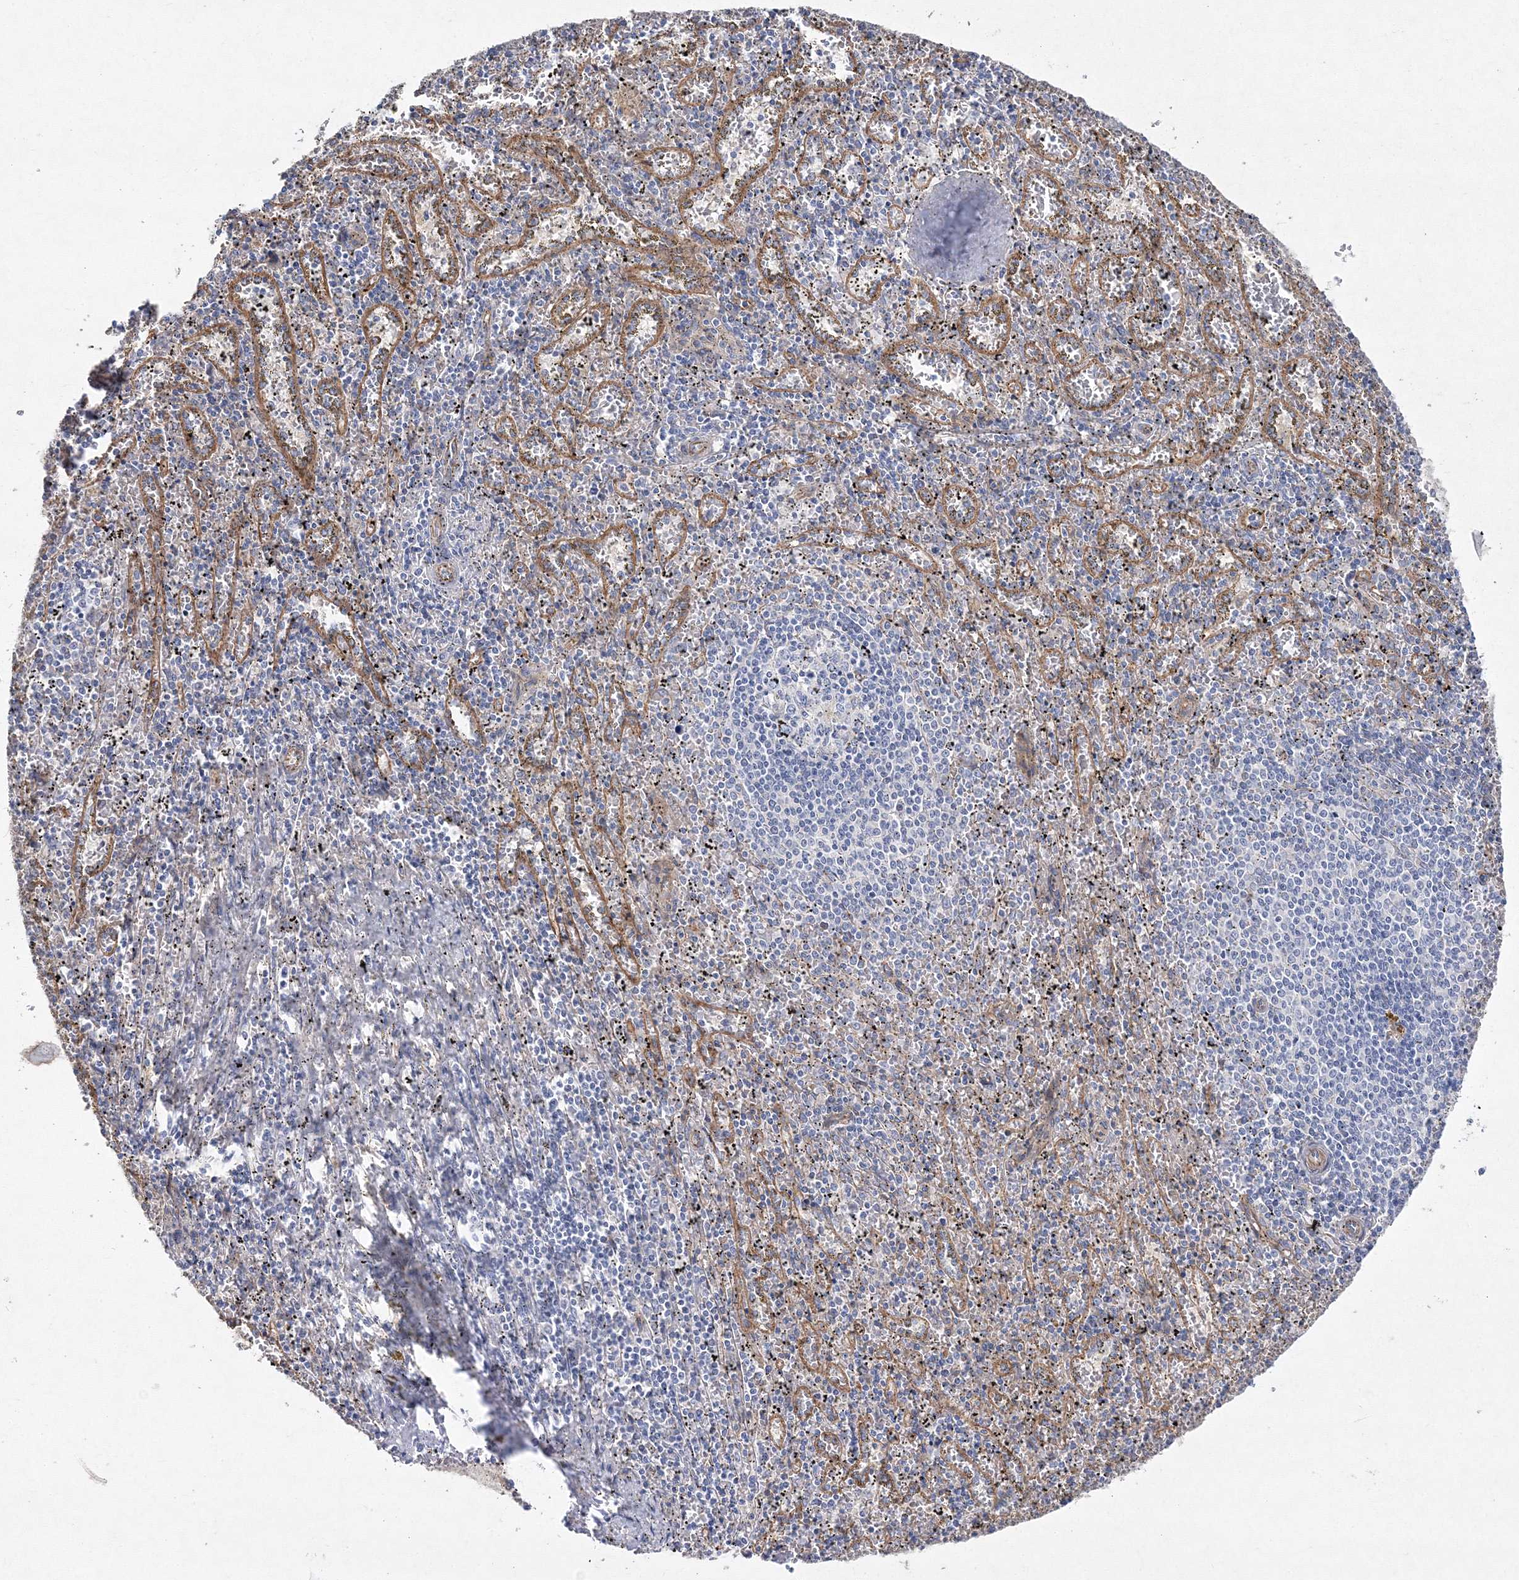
{"staining": {"intensity": "negative", "quantity": "none", "location": "none"}, "tissue": "spleen", "cell_type": "Cells in red pulp", "image_type": "normal", "snomed": [{"axis": "morphology", "description": "Normal tissue, NOS"}, {"axis": "topography", "description": "Spleen"}], "caption": "Spleen was stained to show a protein in brown. There is no significant expression in cells in red pulp. (DAB immunohistochemistry visualized using brightfield microscopy, high magnification).", "gene": "NAA40", "patient": {"sex": "male", "age": 11}}